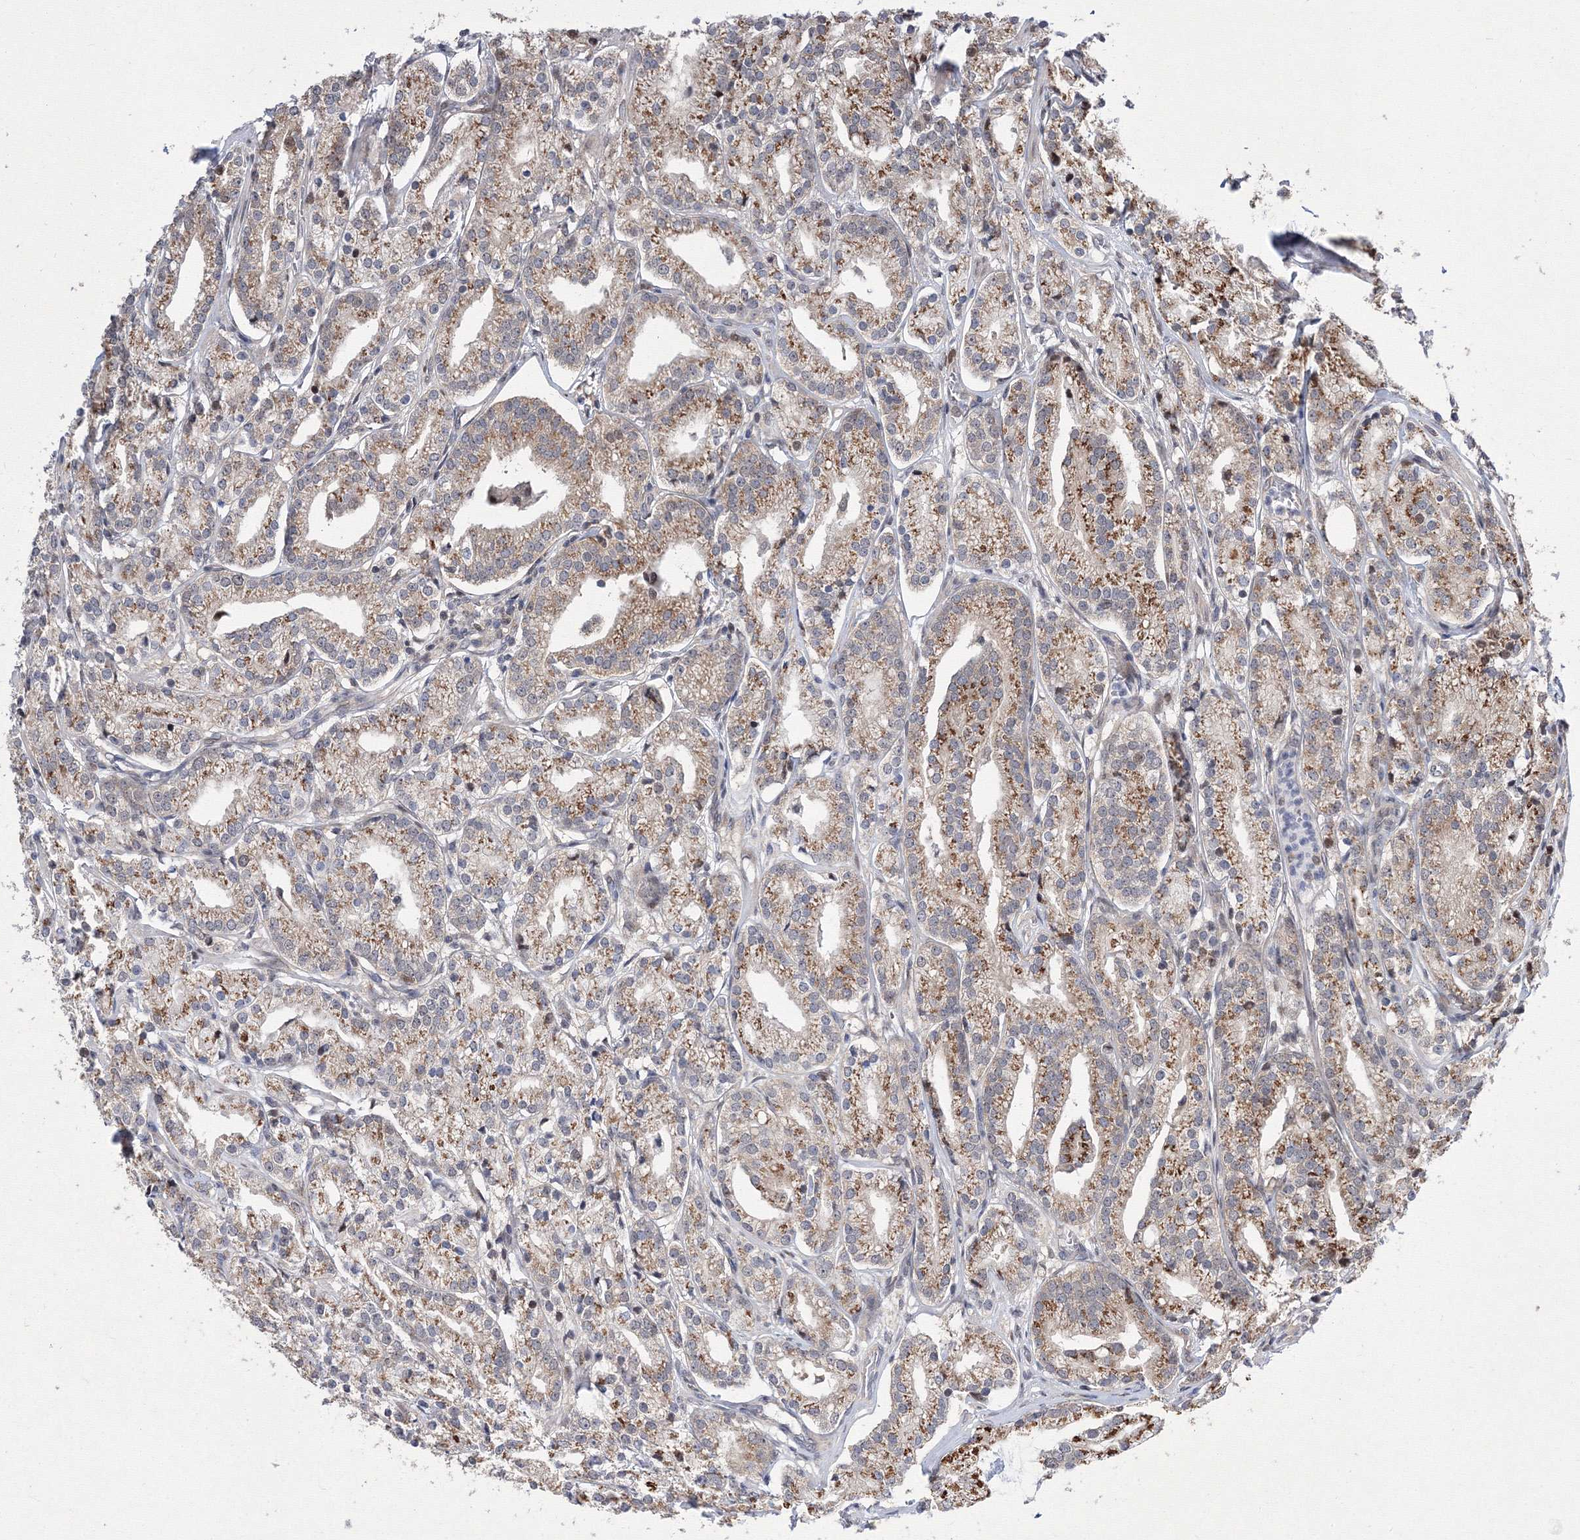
{"staining": {"intensity": "moderate", "quantity": "25%-75%", "location": "cytoplasmic/membranous"}, "tissue": "prostate cancer", "cell_type": "Tumor cells", "image_type": "cancer", "snomed": [{"axis": "morphology", "description": "Adenocarcinoma, High grade"}, {"axis": "topography", "description": "Prostate"}], "caption": "Protein staining shows moderate cytoplasmic/membranous staining in about 25%-75% of tumor cells in adenocarcinoma (high-grade) (prostate).", "gene": "GPN1", "patient": {"sex": "male", "age": 69}}